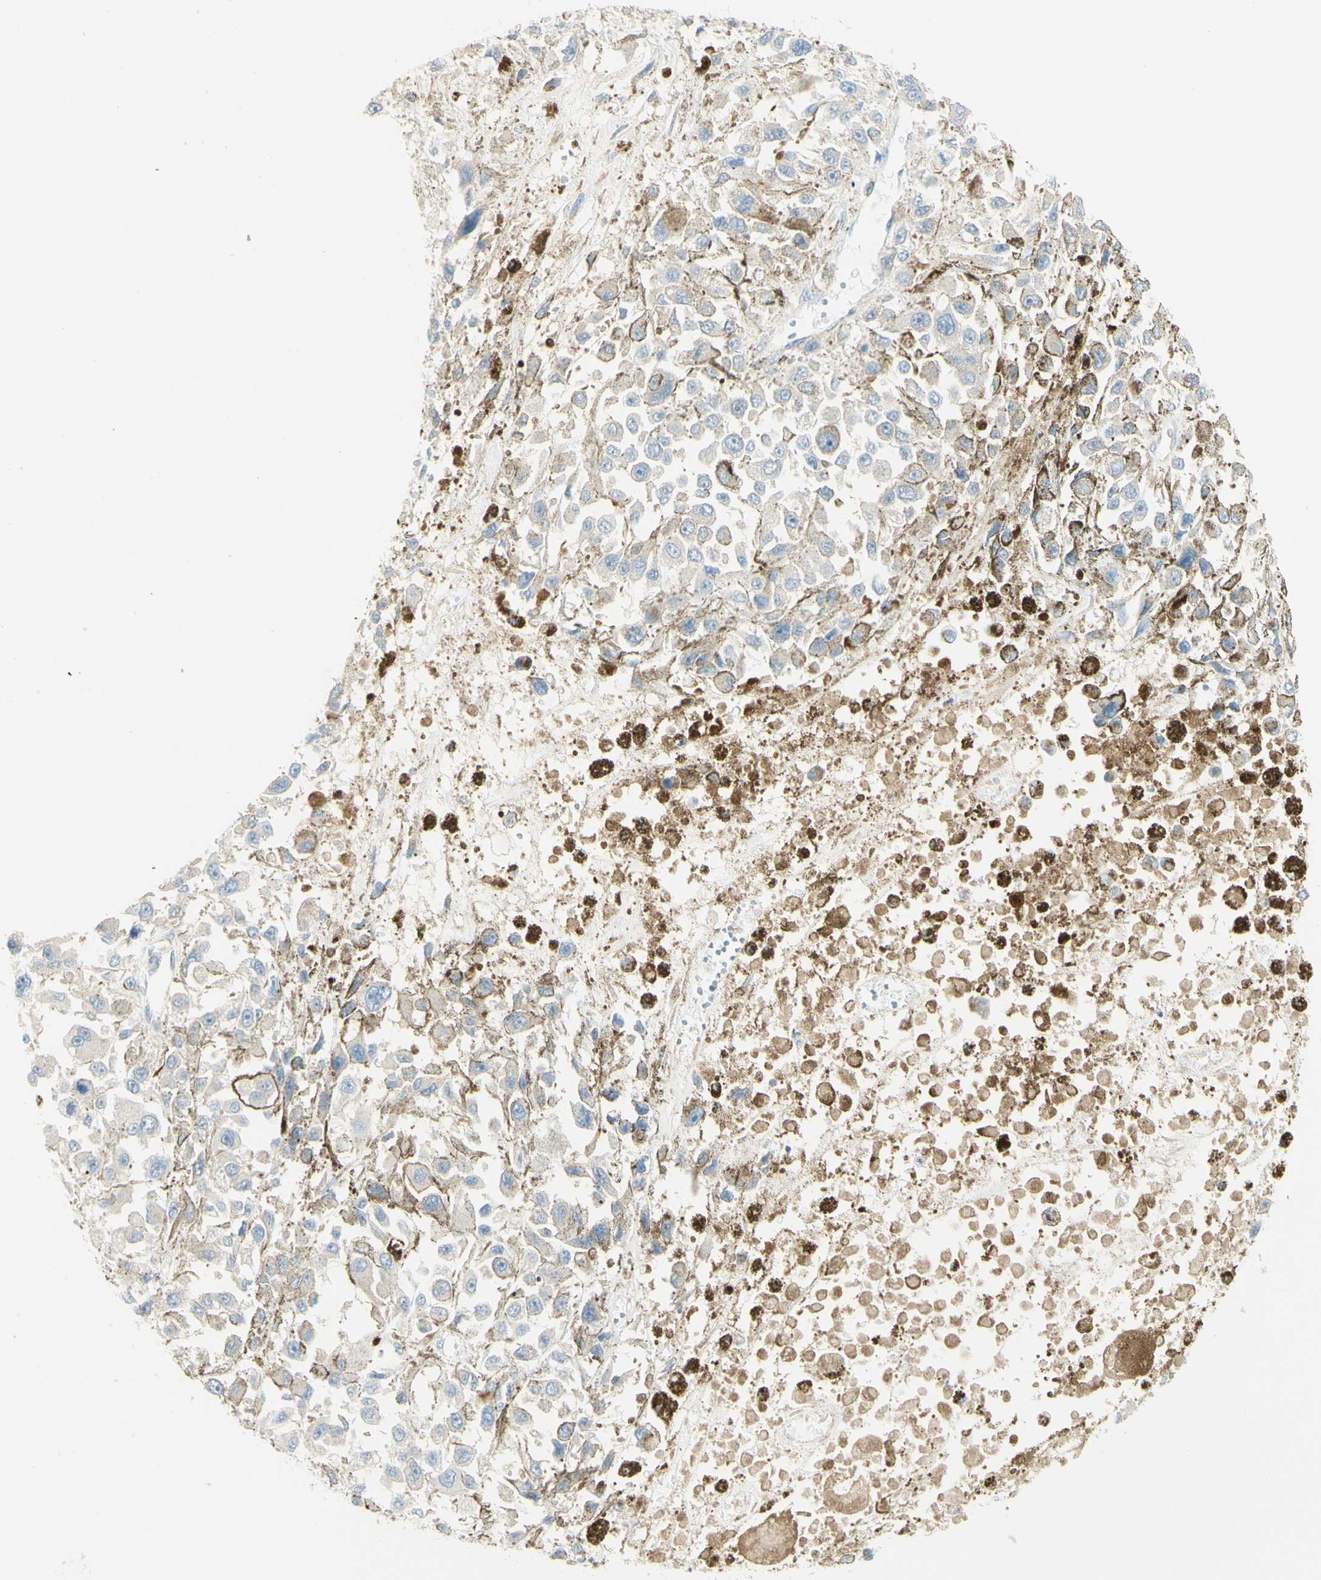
{"staining": {"intensity": "moderate", "quantity": "25%-75%", "location": "cytoplasmic/membranous"}, "tissue": "melanoma", "cell_type": "Tumor cells", "image_type": "cancer", "snomed": [{"axis": "morphology", "description": "Malignant melanoma, Metastatic site"}, {"axis": "topography", "description": "Lymph node"}], "caption": "Human melanoma stained for a protein (brown) demonstrates moderate cytoplasmic/membranous positive expression in approximately 25%-75% of tumor cells.", "gene": "GCNT3", "patient": {"sex": "male", "age": 59}}